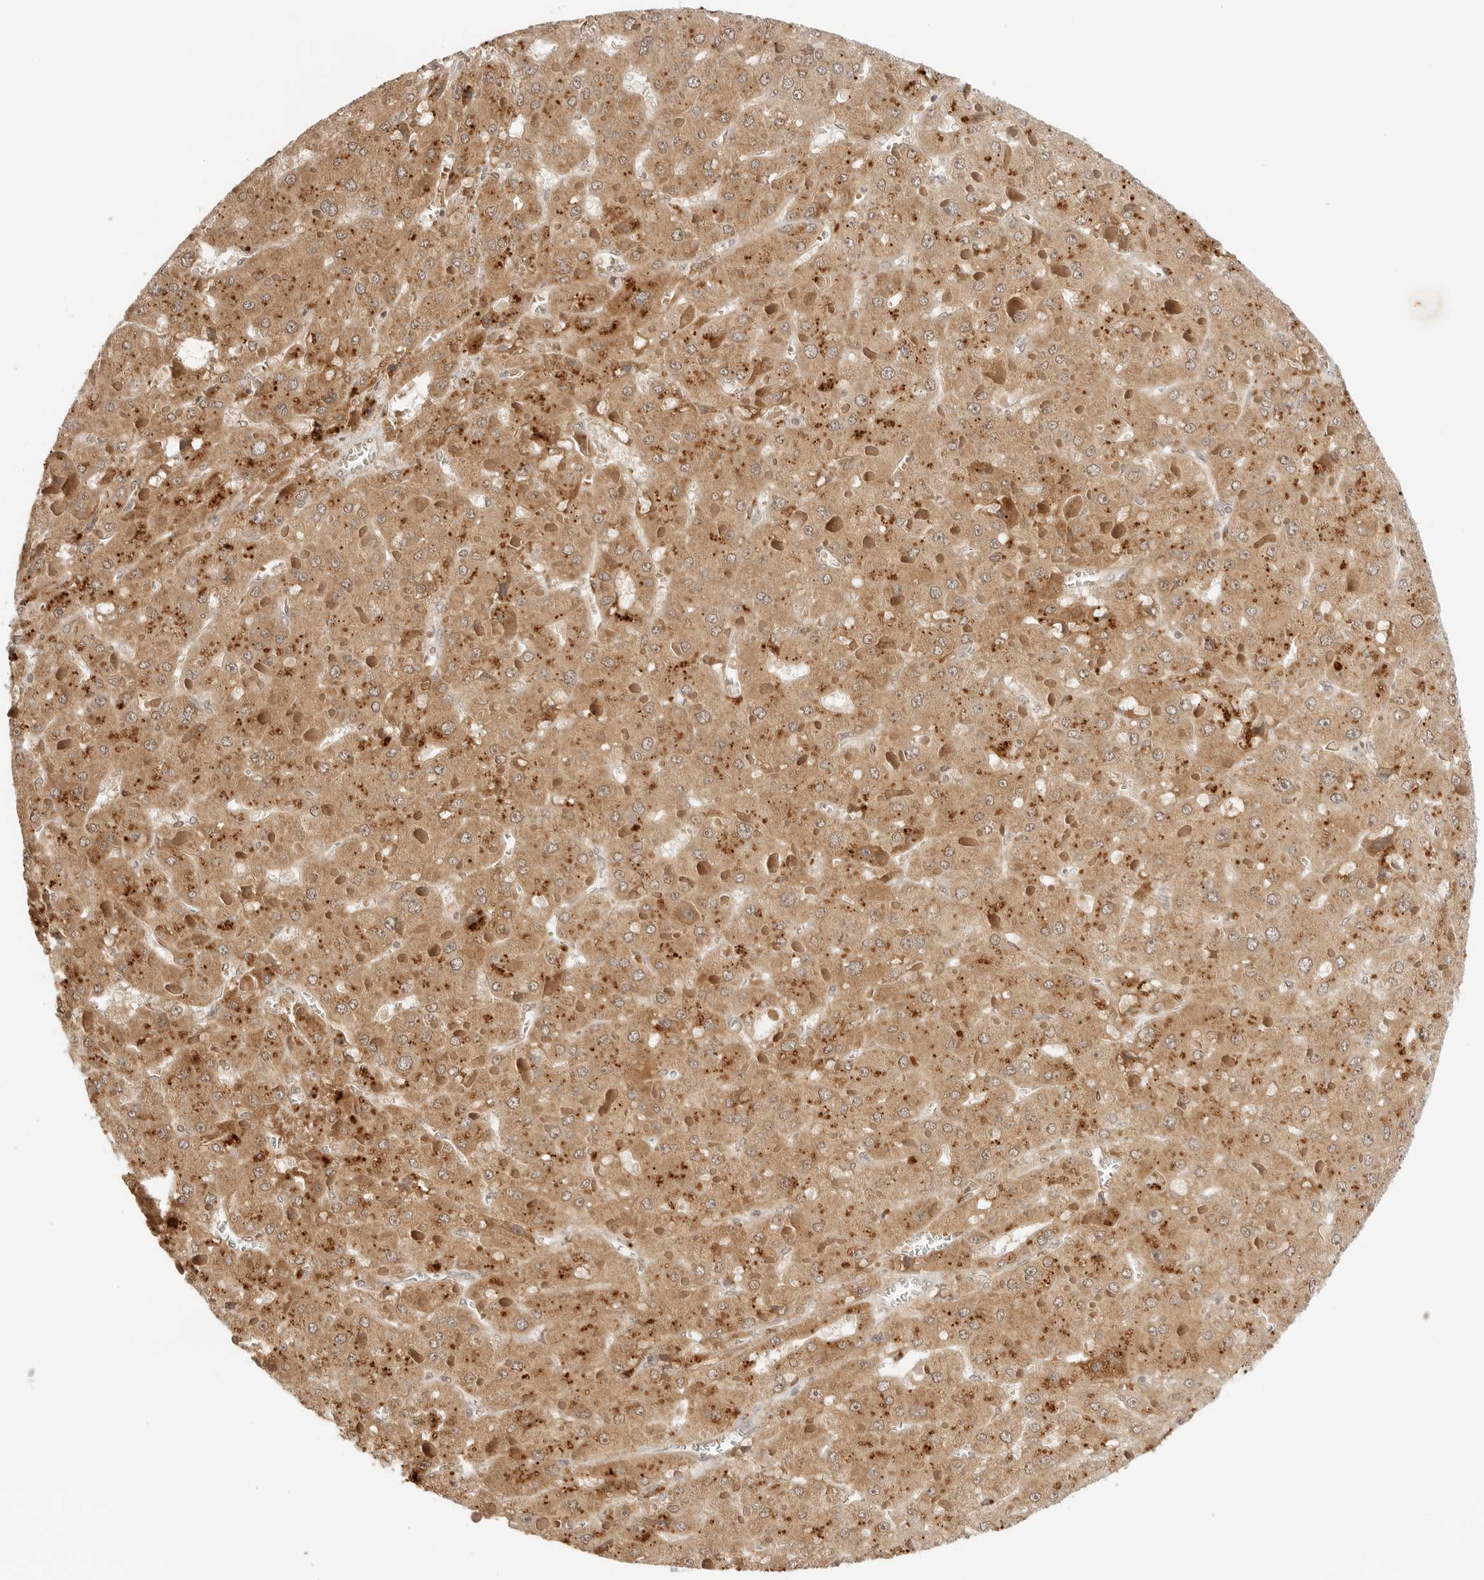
{"staining": {"intensity": "moderate", "quantity": ">75%", "location": "cytoplasmic/membranous,nuclear"}, "tissue": "liver cancer", "cell_type": "Tumor cells", "image_type": "cancer", "snomed": [{"axis": "morphology", "description": "Carcinoma, Hepatocellular, NOS"}, {"axis": "topography", "description": "Liver"}], "caption": "The histopathology image exhibits a brown stain indicating the presence of a protein in the cytoplasmic/membranous and nuclear of tumor cells in liver hepatocellular carcinoma.", "gene": "GPR34", "patient": {"sex": "female", "age": 73}}